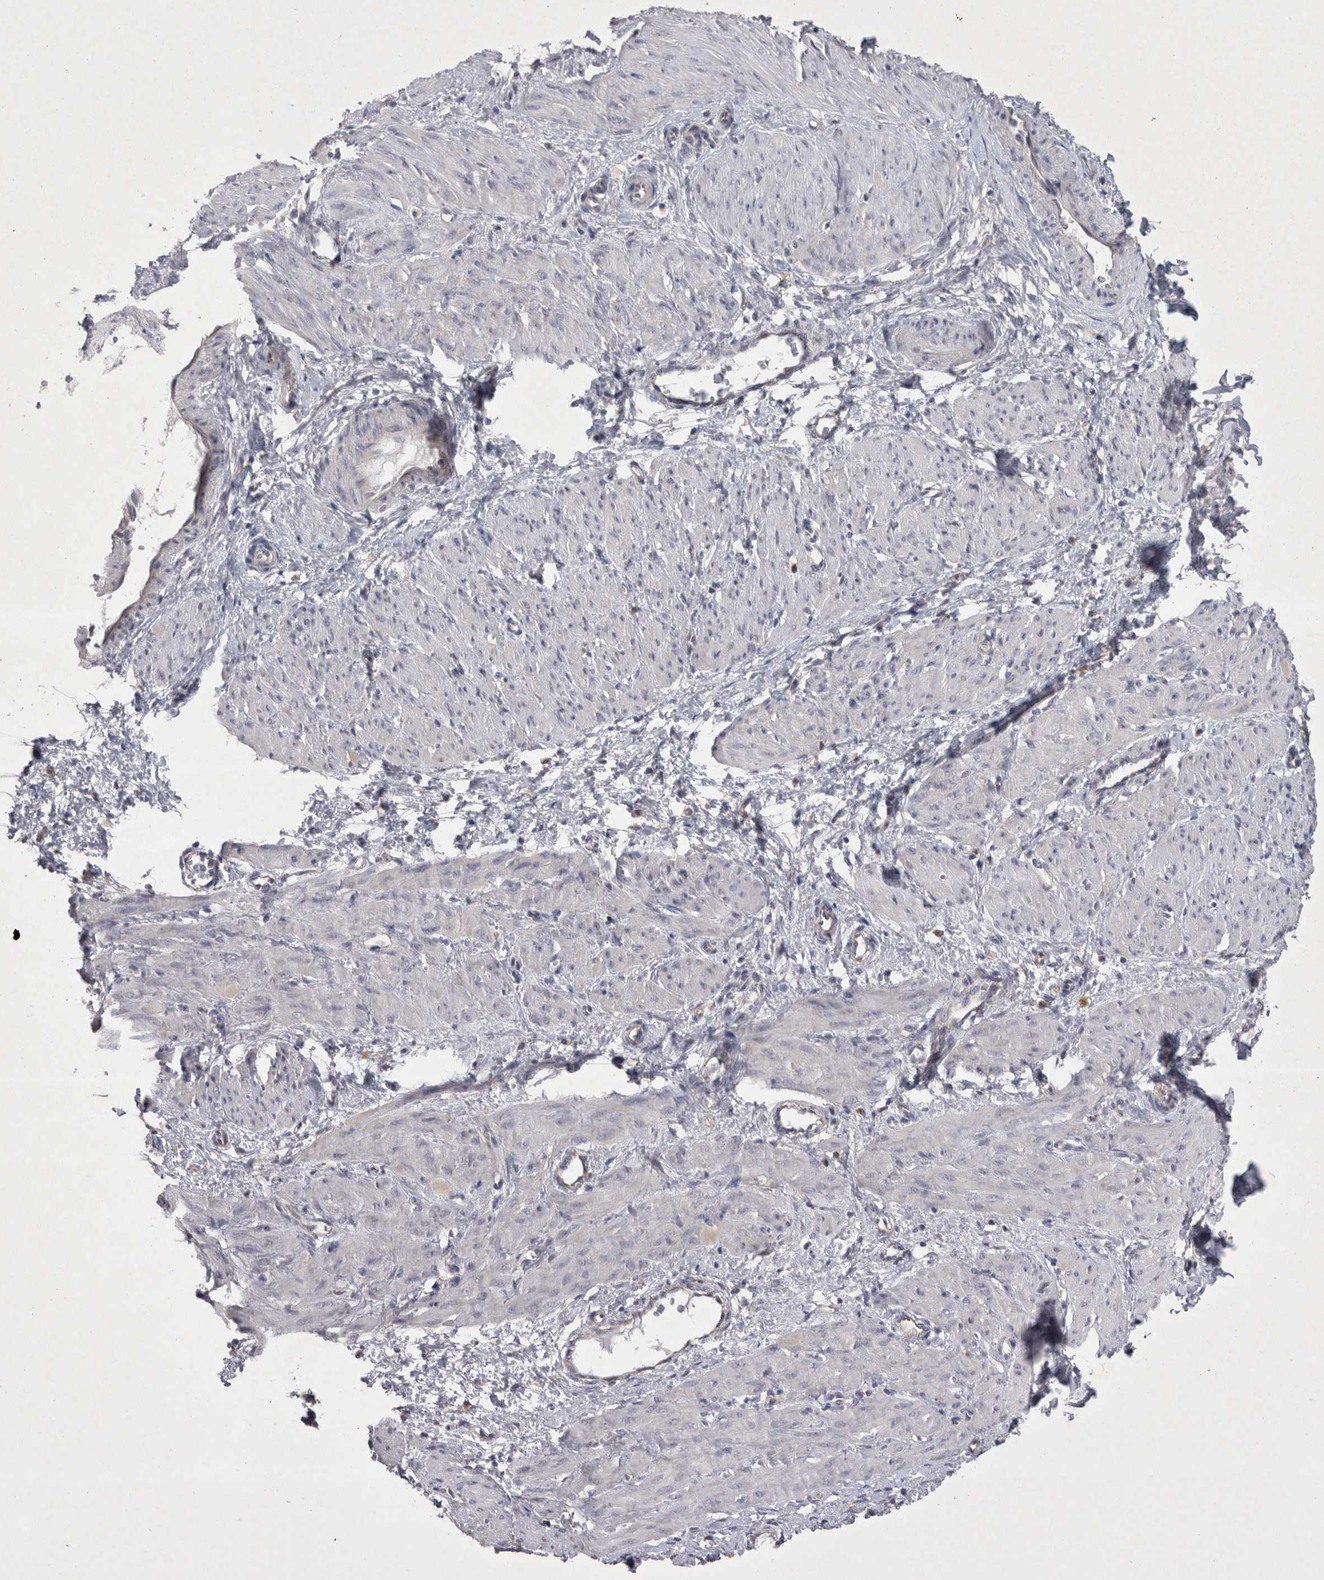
{"staining": {"intensity": "negative", "quantity": "none", "location": "none"}, "tissue": "smooth muscle", "cell_type": "Smooth muscle cells", "image_type": "normal", "snomed": [{"axis": "morphology", "description": "Normal tissue, NOS"}, {"axis": "topography", "description": "Endometrium"}], "caption": "The micrograph displays no significant staining in smooth muscle cells of smooth muscle.", "gene": "CTBS", "patient": {"sex": "female", "age": 33}}